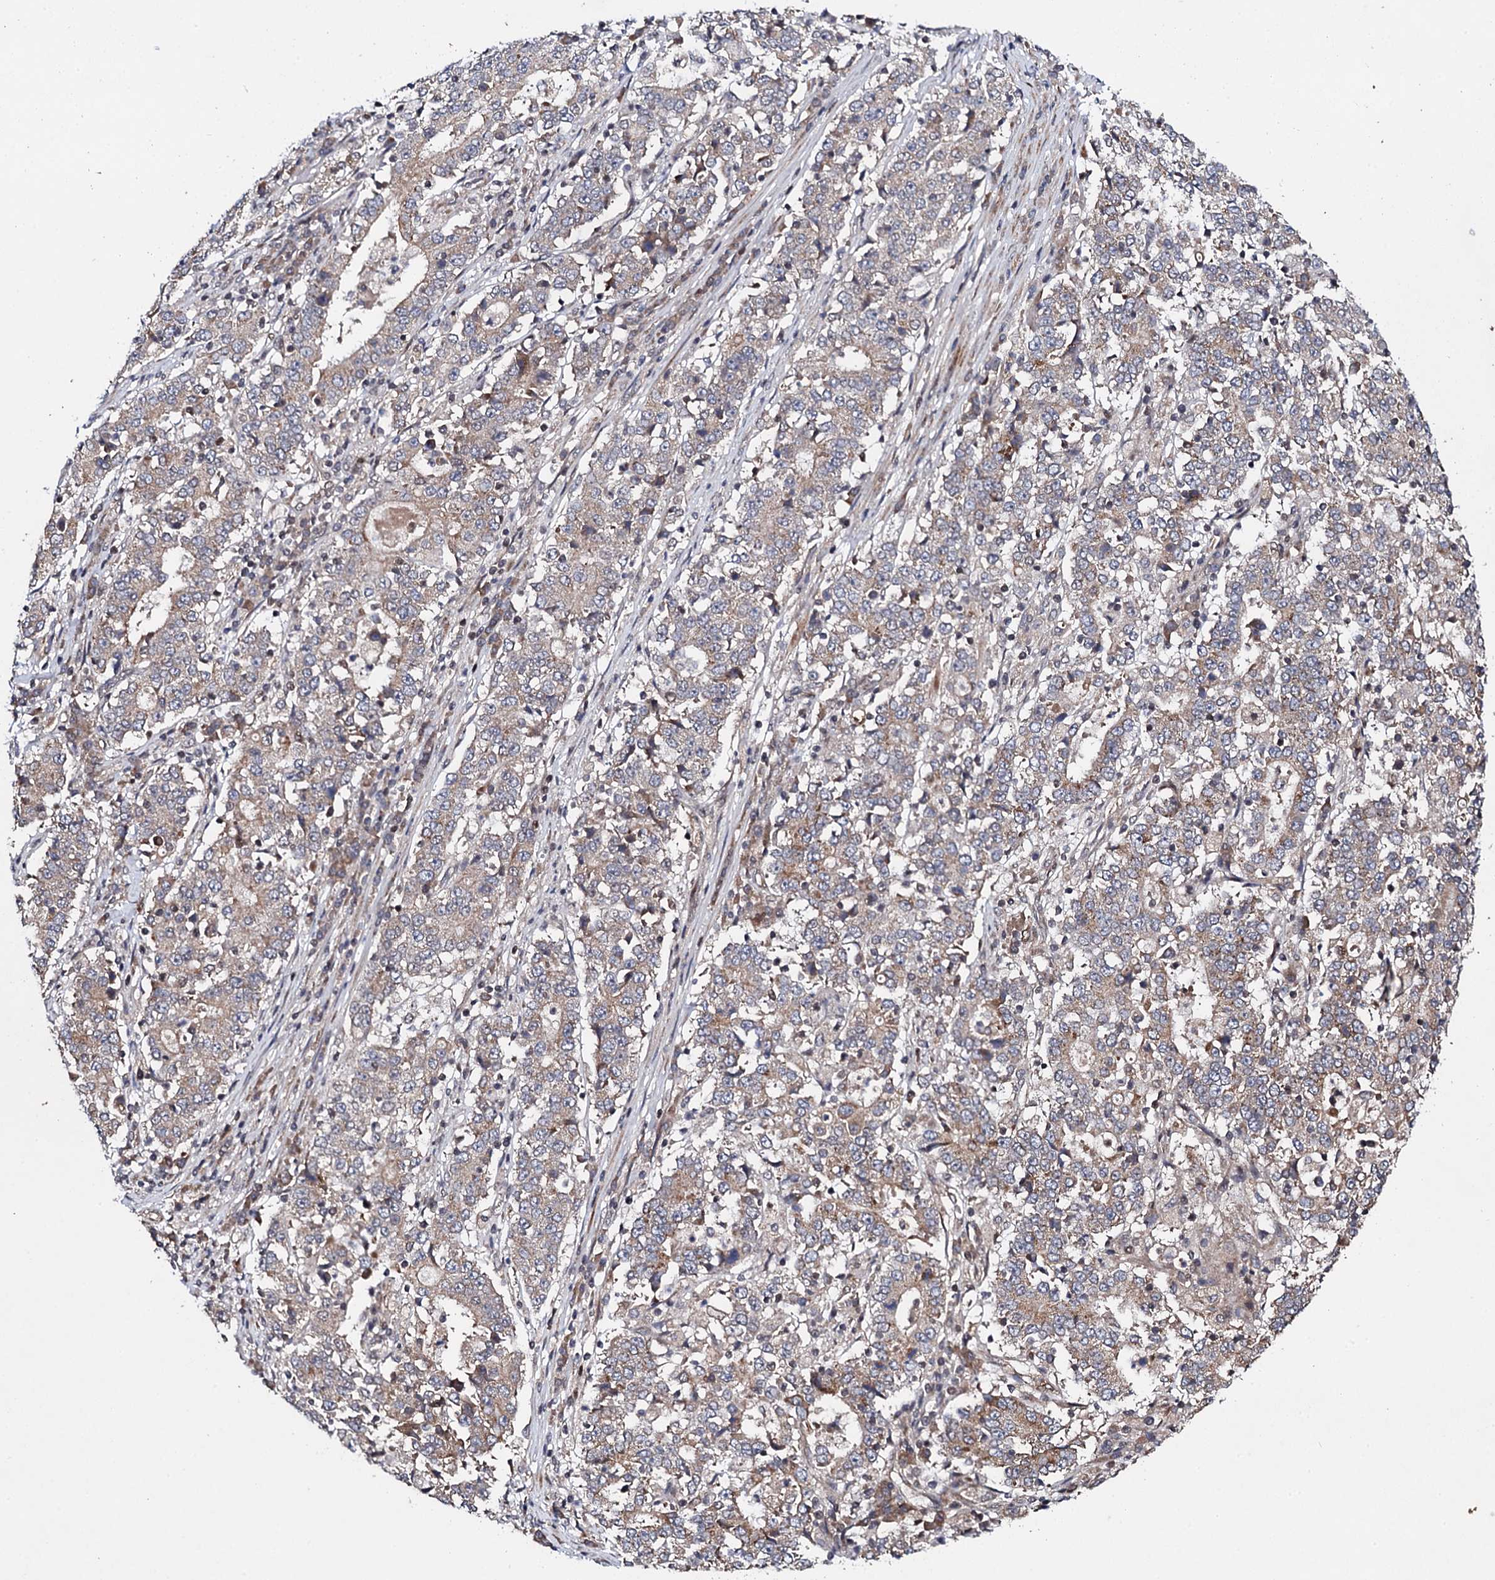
{"staining": {"intensity": "weak", "quantity": "25%-75%", "location": "cytoplasmic/membranous"}, "tissue": "stomach cancer", "cell_type": "Tumor cells", "image_type": "cancer", "snomed": [{"axis": "morphology", "description": "Adenocarcinoma, NOS"}, {"axis": "topography", "description": "Stomach"}], "caption": "About 25%-75% of tumor cells in stomach cancer show weak cytoplasmic/membranous protein expression as visualized by brown immunohistochemical staining.", "gene": "FAM111A", "patient": {"sex": "male", "age": 59}}